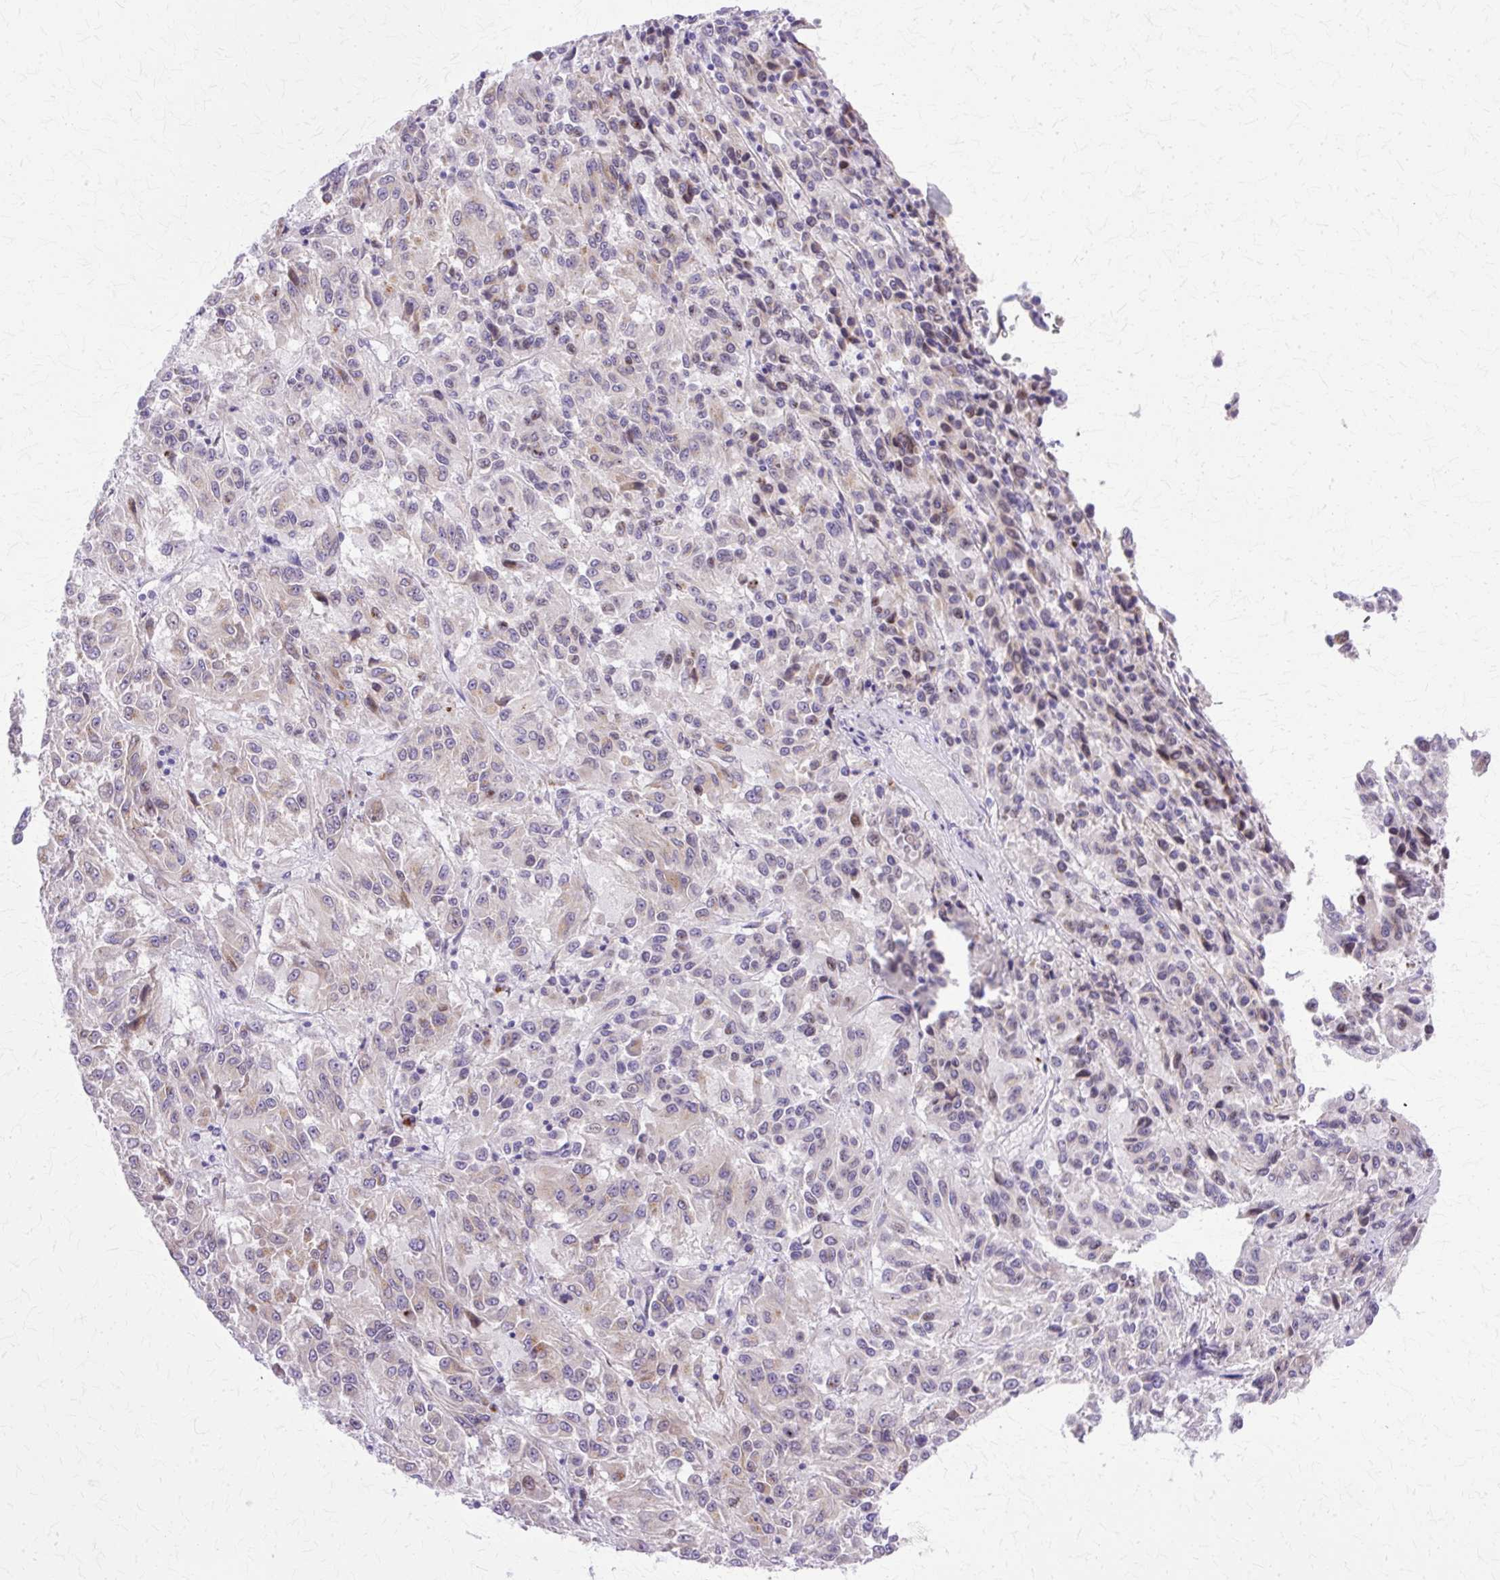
{"staining": {"intensity": "weak", "quantity": "<25%", "location": "cytoplasmic/membranous"}, "tissue": "melanoma", "cell_type": "Tumor cells", "image_type": "cancer", "snomed": [{"axis": "morphology", "description": "Malignant melanoma, Metastatic site"}, {"axis": "topography", "description": "Lung"}], "caption": "Tumor cells are negative for protein expression in human malignant melanoma (metastatic site).", "gene": "TBC1D3G", "patient": {"sex": "male", "age": 64}}